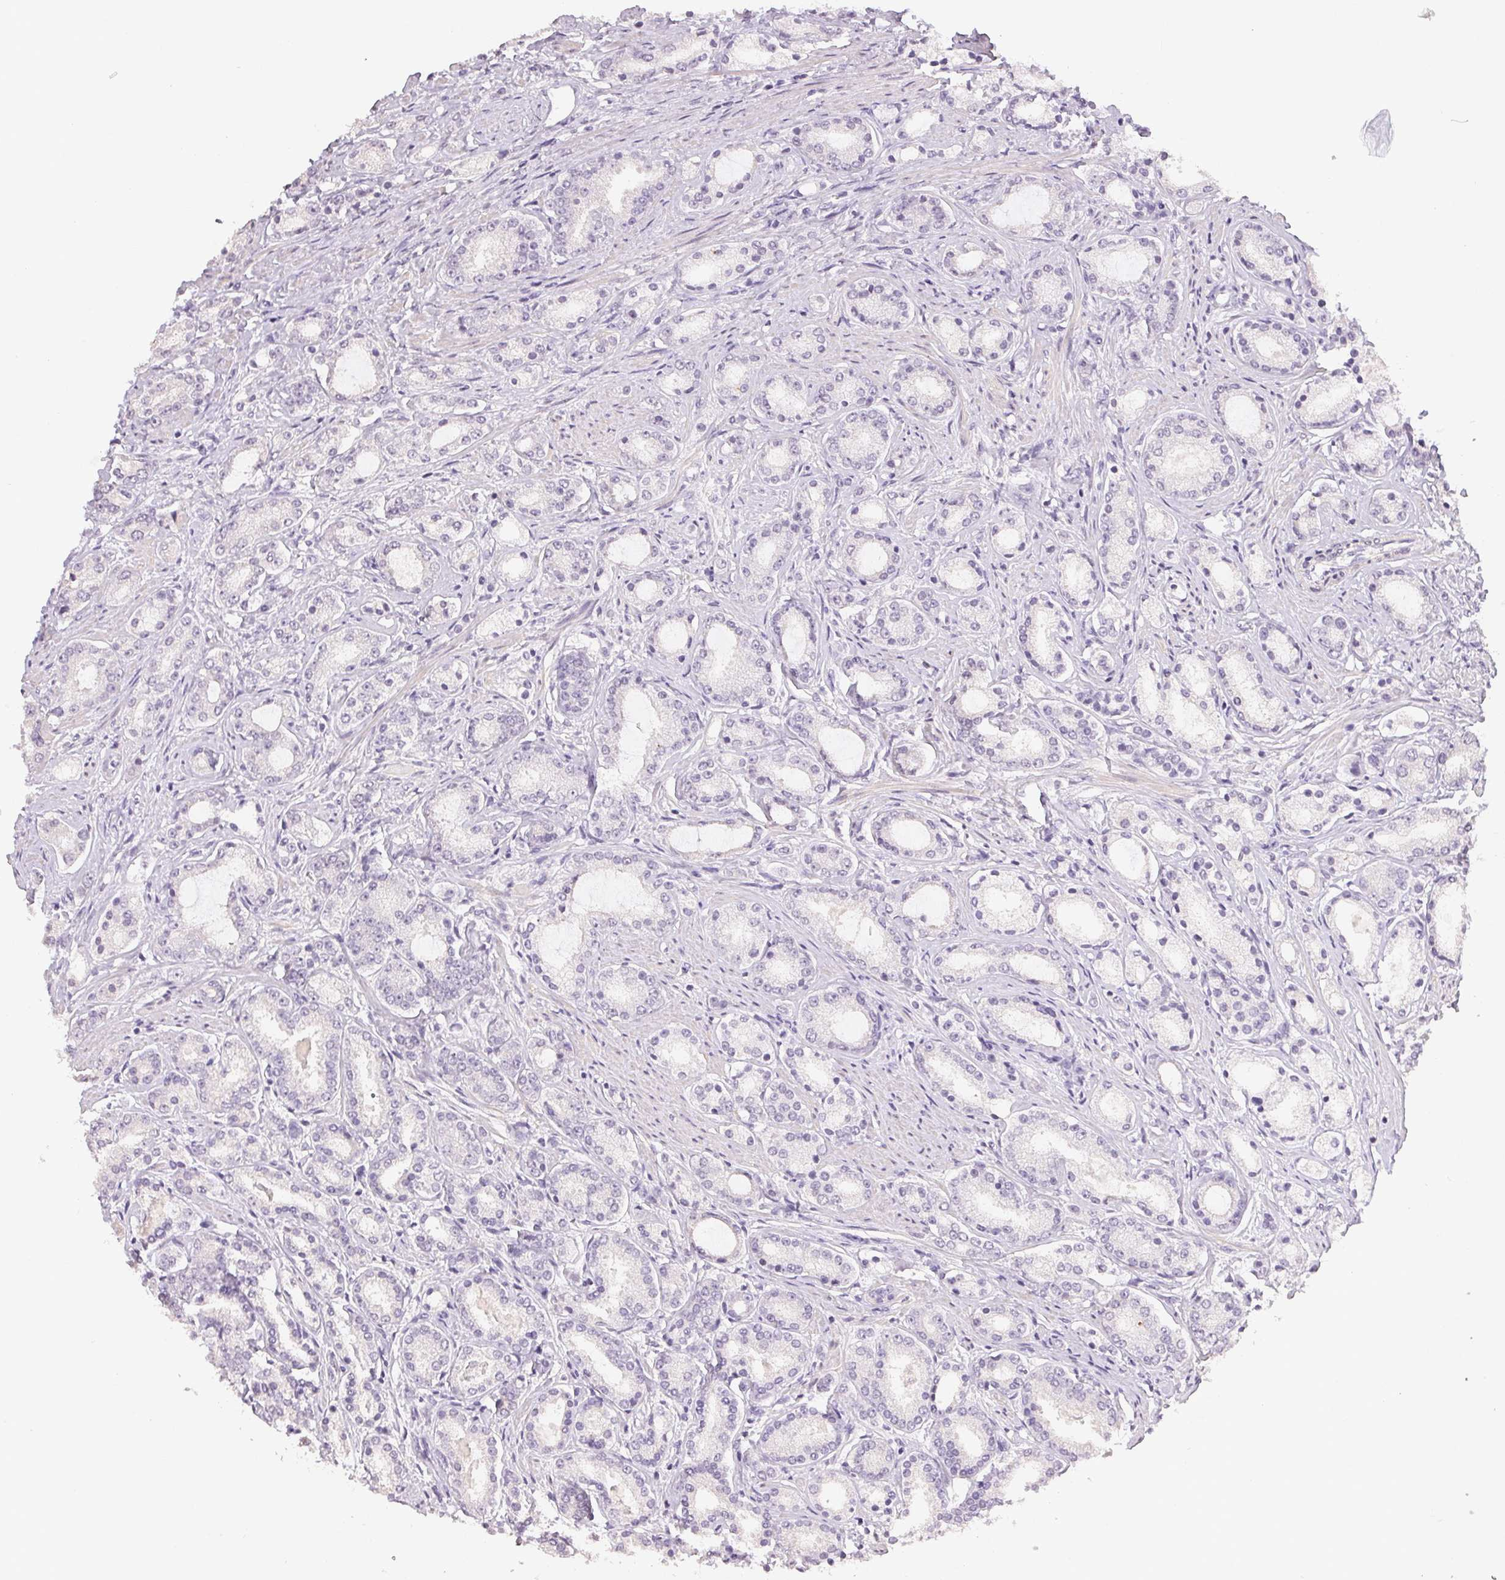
{"staining": {"intensity": "negative", "quantity": "none", "location": "none"}, "tissue": "prostate cancer", "cell_type": "Tumor cells", "image_type": "cancer", "snomed": [{"axis": "morphology", "description": "Adenocarcinoma, High grade"}, {"axis": "topography", "description": "Prostate"}], "caption": "High magnification brightfield microscopy of adenocarcinoma (high-grade) (prostate) stained with DAB (3,3'-diaminobenzidine) (brown) and counterstained with hematoxylin (blue): tumor cells show no significant expression.", "gene": "TMEM174", "patient": {"sex": "male", "age": 63}}